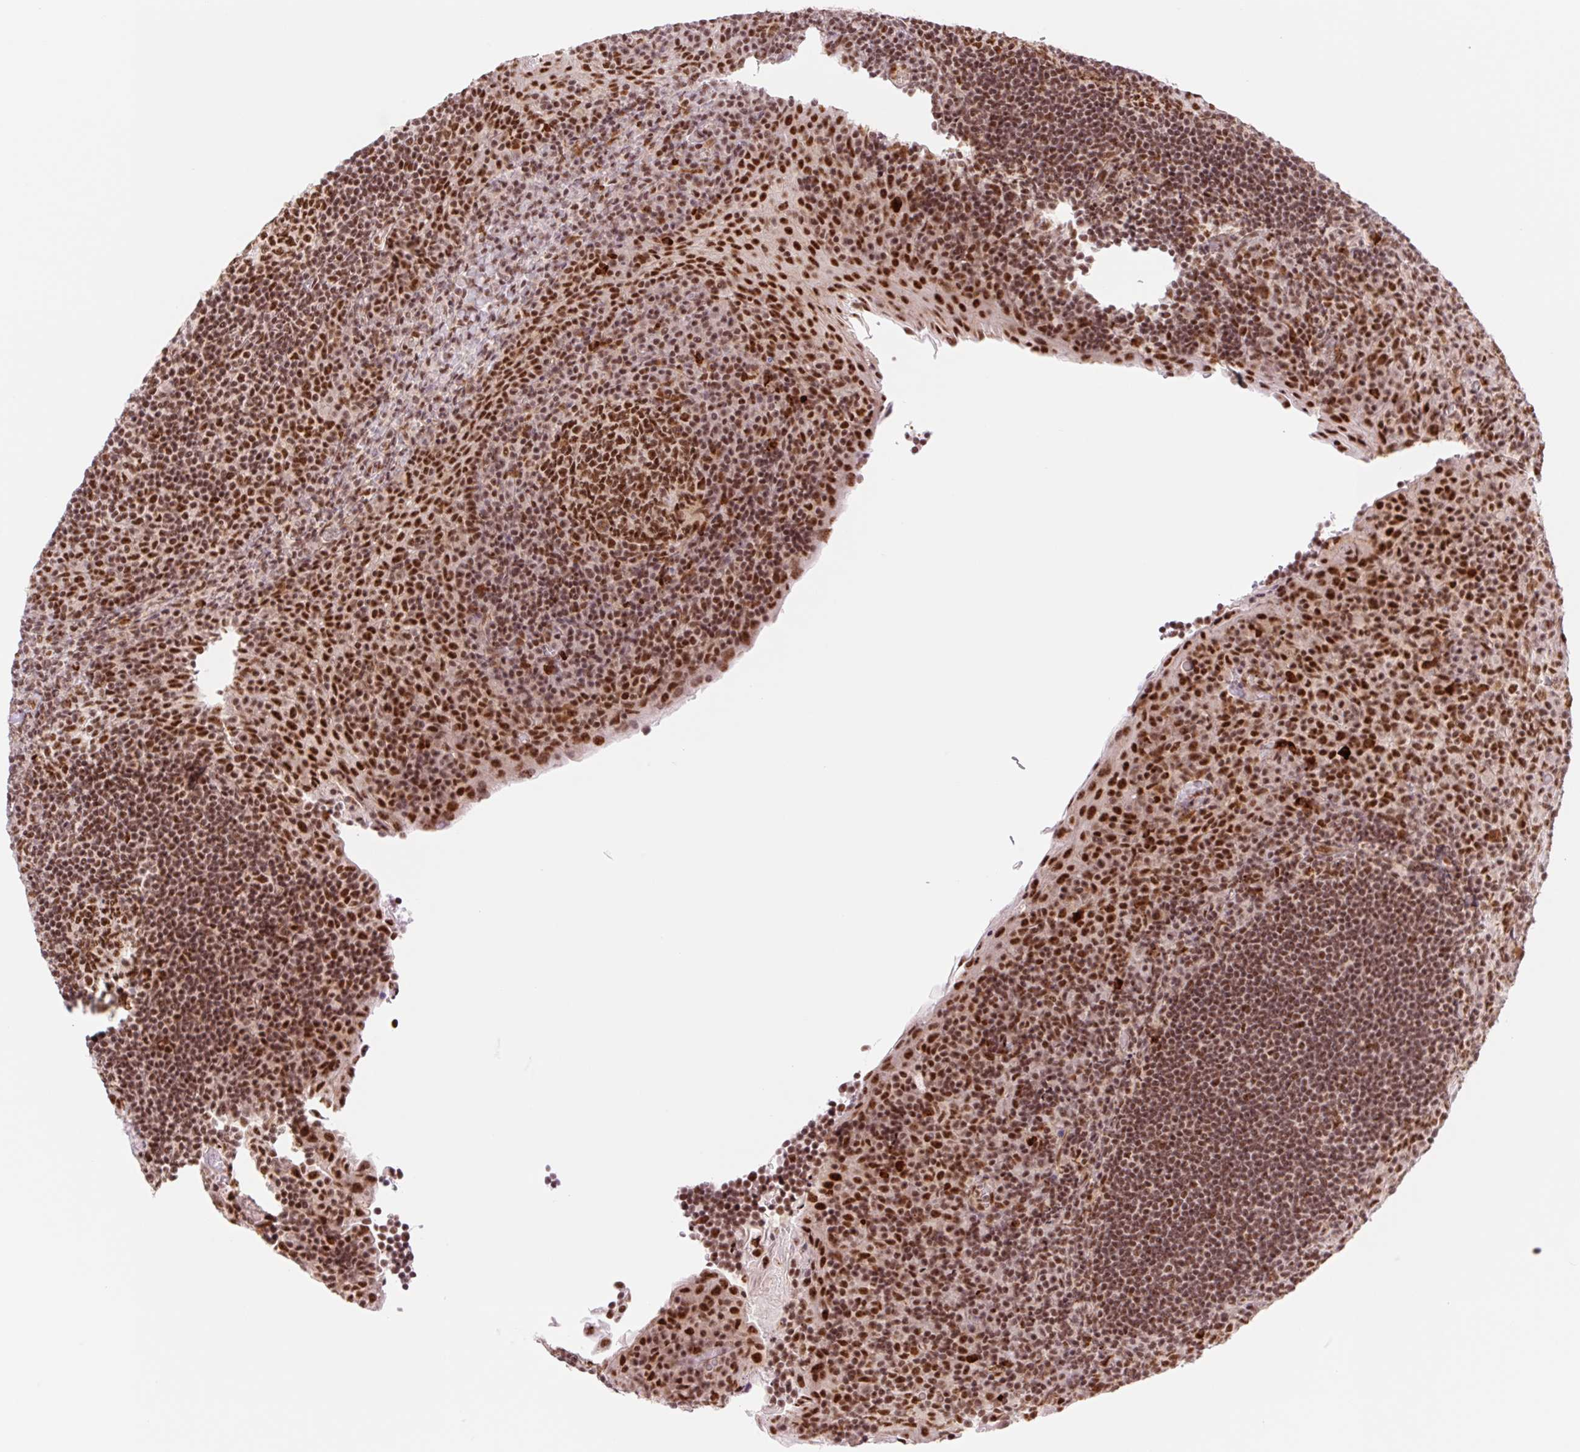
{"staining": {"intensity": "strong", "quantity": ">75%", "location": "nuclear"}, "tissue": "tonsil", "cell_type": "Germinal center cells", "image_type": "normal", "snomed": [{"axis": "morphology", "description": "Normal tissue, NOS"}, {"axis": "topography", "description": "Tonsil"}], "caption": "DAB immunohistochemical staining of normal human tonsil shows strong nuclear protein staining in approximately >75% of germinal center cells.", "gene": "PRDM11", "patient": {"sex": "male", "age": 17}}